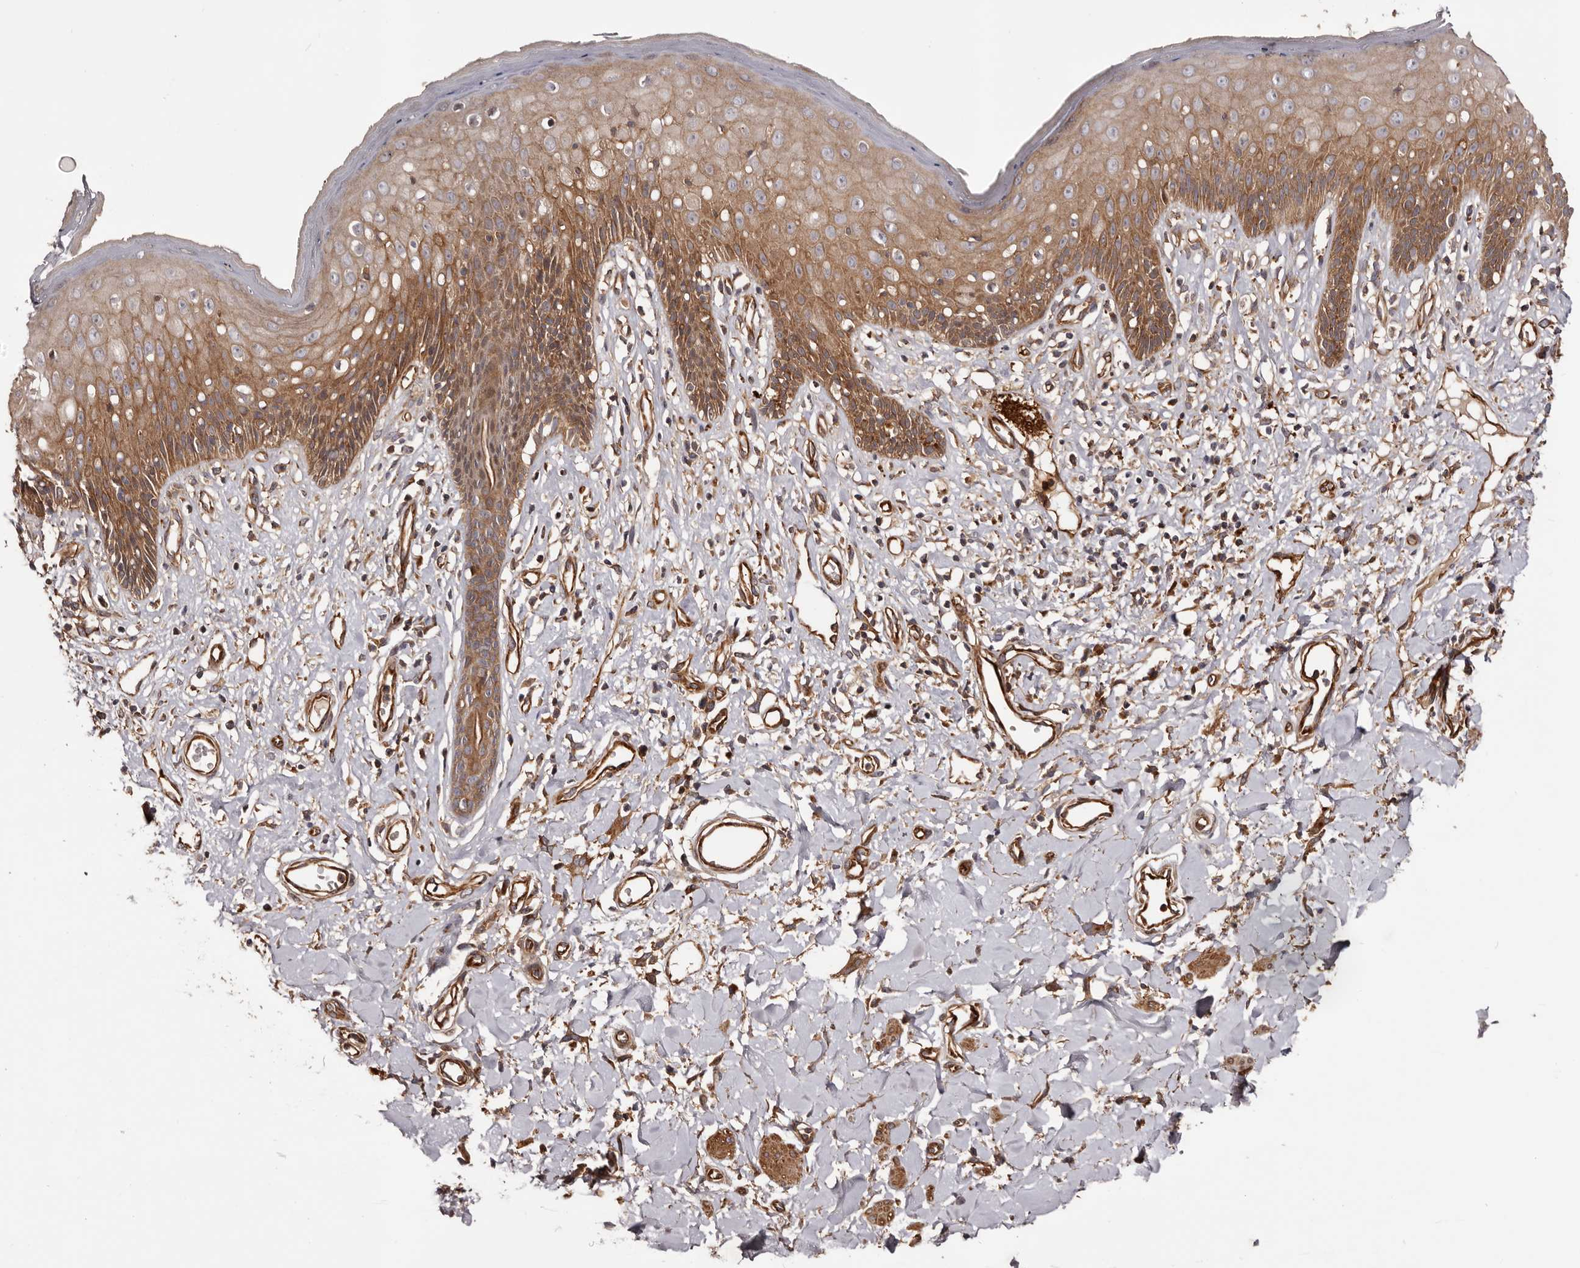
{"staining": {"intensity": "moderate", "quantity": ">75%", "location": "cytoplasmic/membranous"}, "tissue": "skin", "cell_type": "Epidermal cells", "image_type": "normal", "snomed": [{"axis": "morphology", "description": "Normal tissue, NOS"}, {"axis": "morphology", "description": "Squamous cell carcinoma, NOS"}, {"axis": "topography", "description": "Vulva"}], "caption": "An image showing moderate cytoplasmic/membranous staining in approximately >75% of epidermal cells in normal skin, as visualized by brown immunohistochemical staining.", "gene": "GTPBP1", "patient": {"sex": "female", "age": 85}}